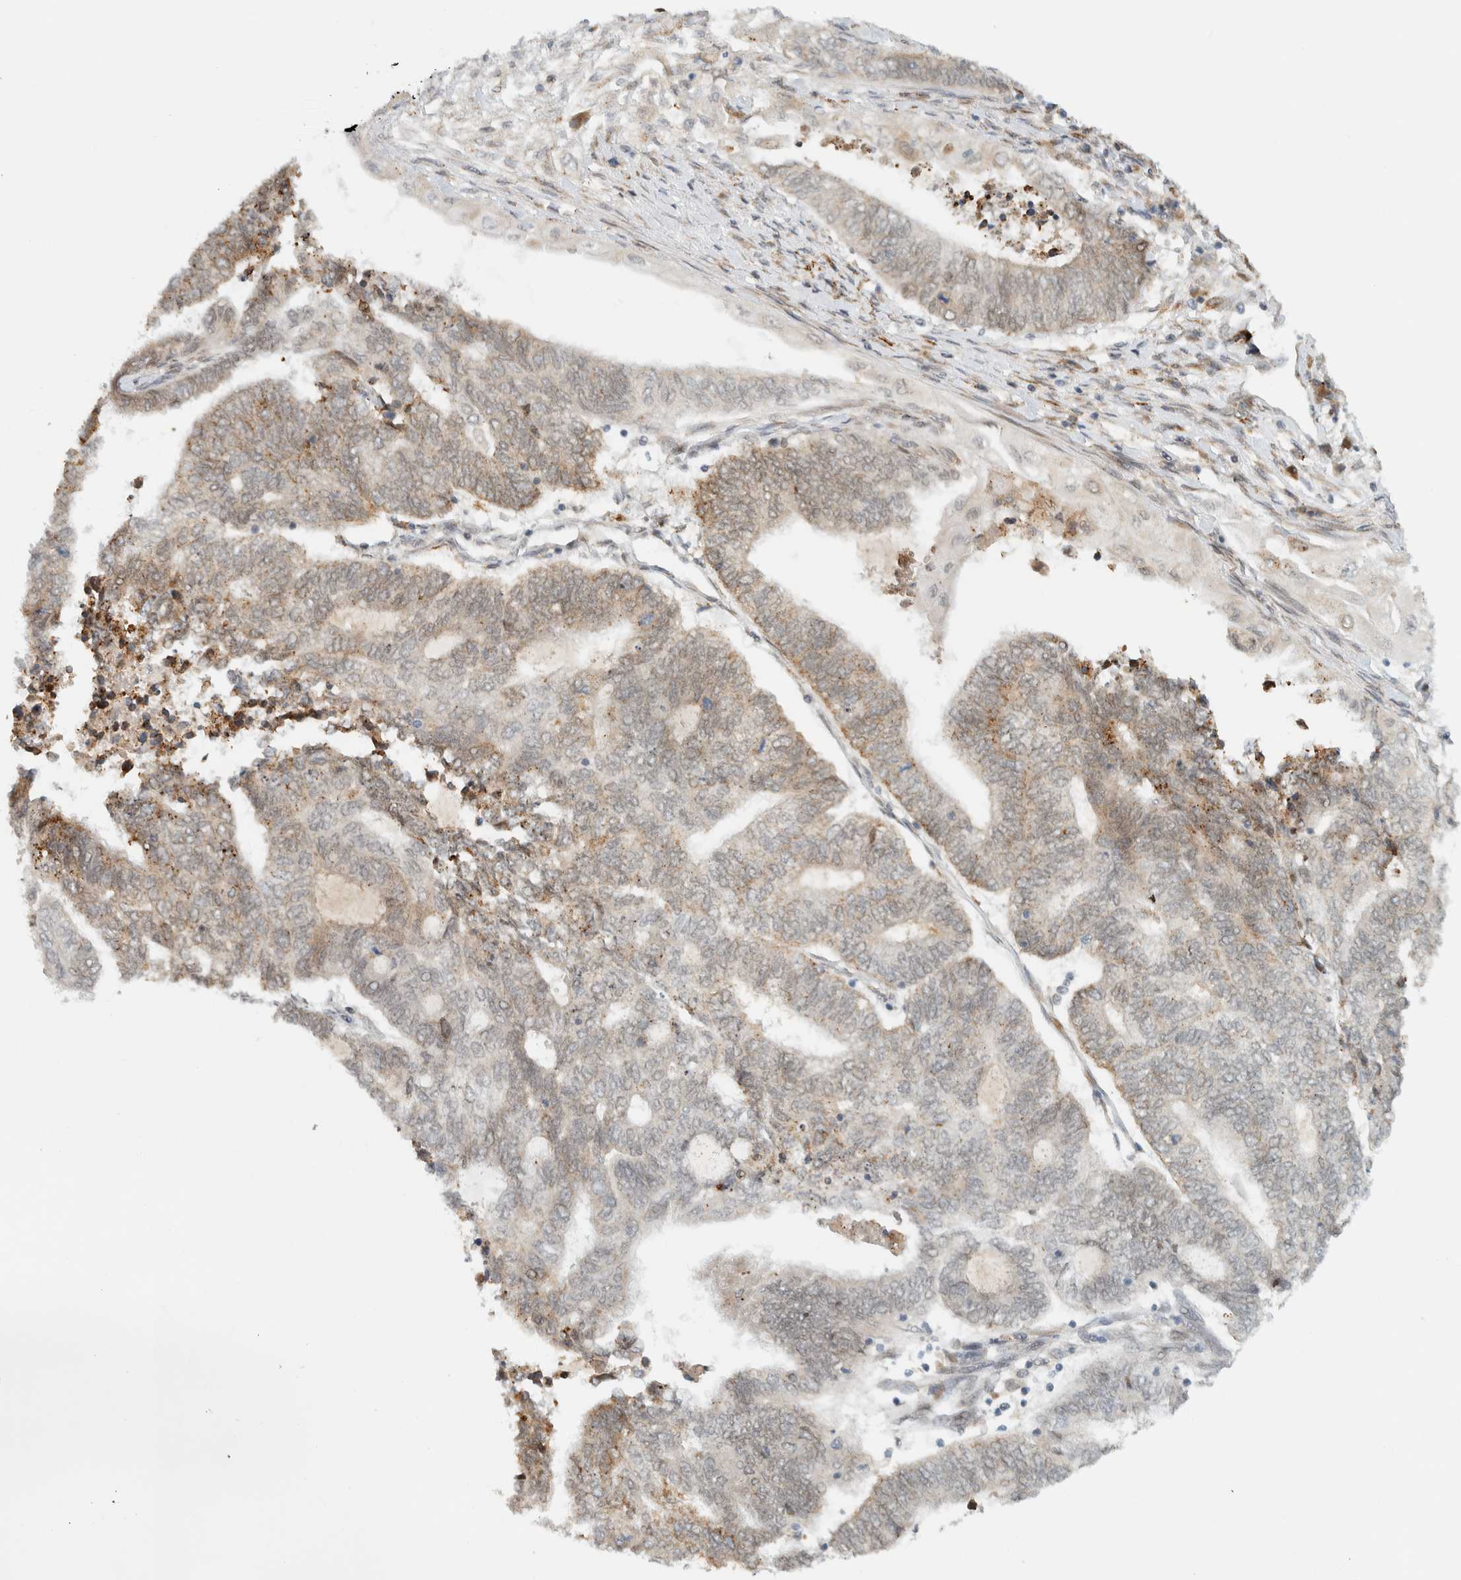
{"staining": {"intensity": "weak", "quantity": "25%-75%", "location": "cytoplasmic/membranous"}, "tissue": "endometrial cancer", "cell_type": "Tumor cells", "image_type": "cancer", "snomed": [{"axis": "morphology", "description": "Adenocarcinoma, NOS"}, {"axis": "topography", "description": "Uterus"}, {"axis": "topography", "description": "Endometrium"}], "caption": "The micrograph displays a brown stain indicating the presence of a protein in the cytoplasmic/membranous of tumor cells in endometrial cancer. Nuclei are stained in blue.", "gene": "ITPRID1", "patient": {"sex": "female", "age": 70}}